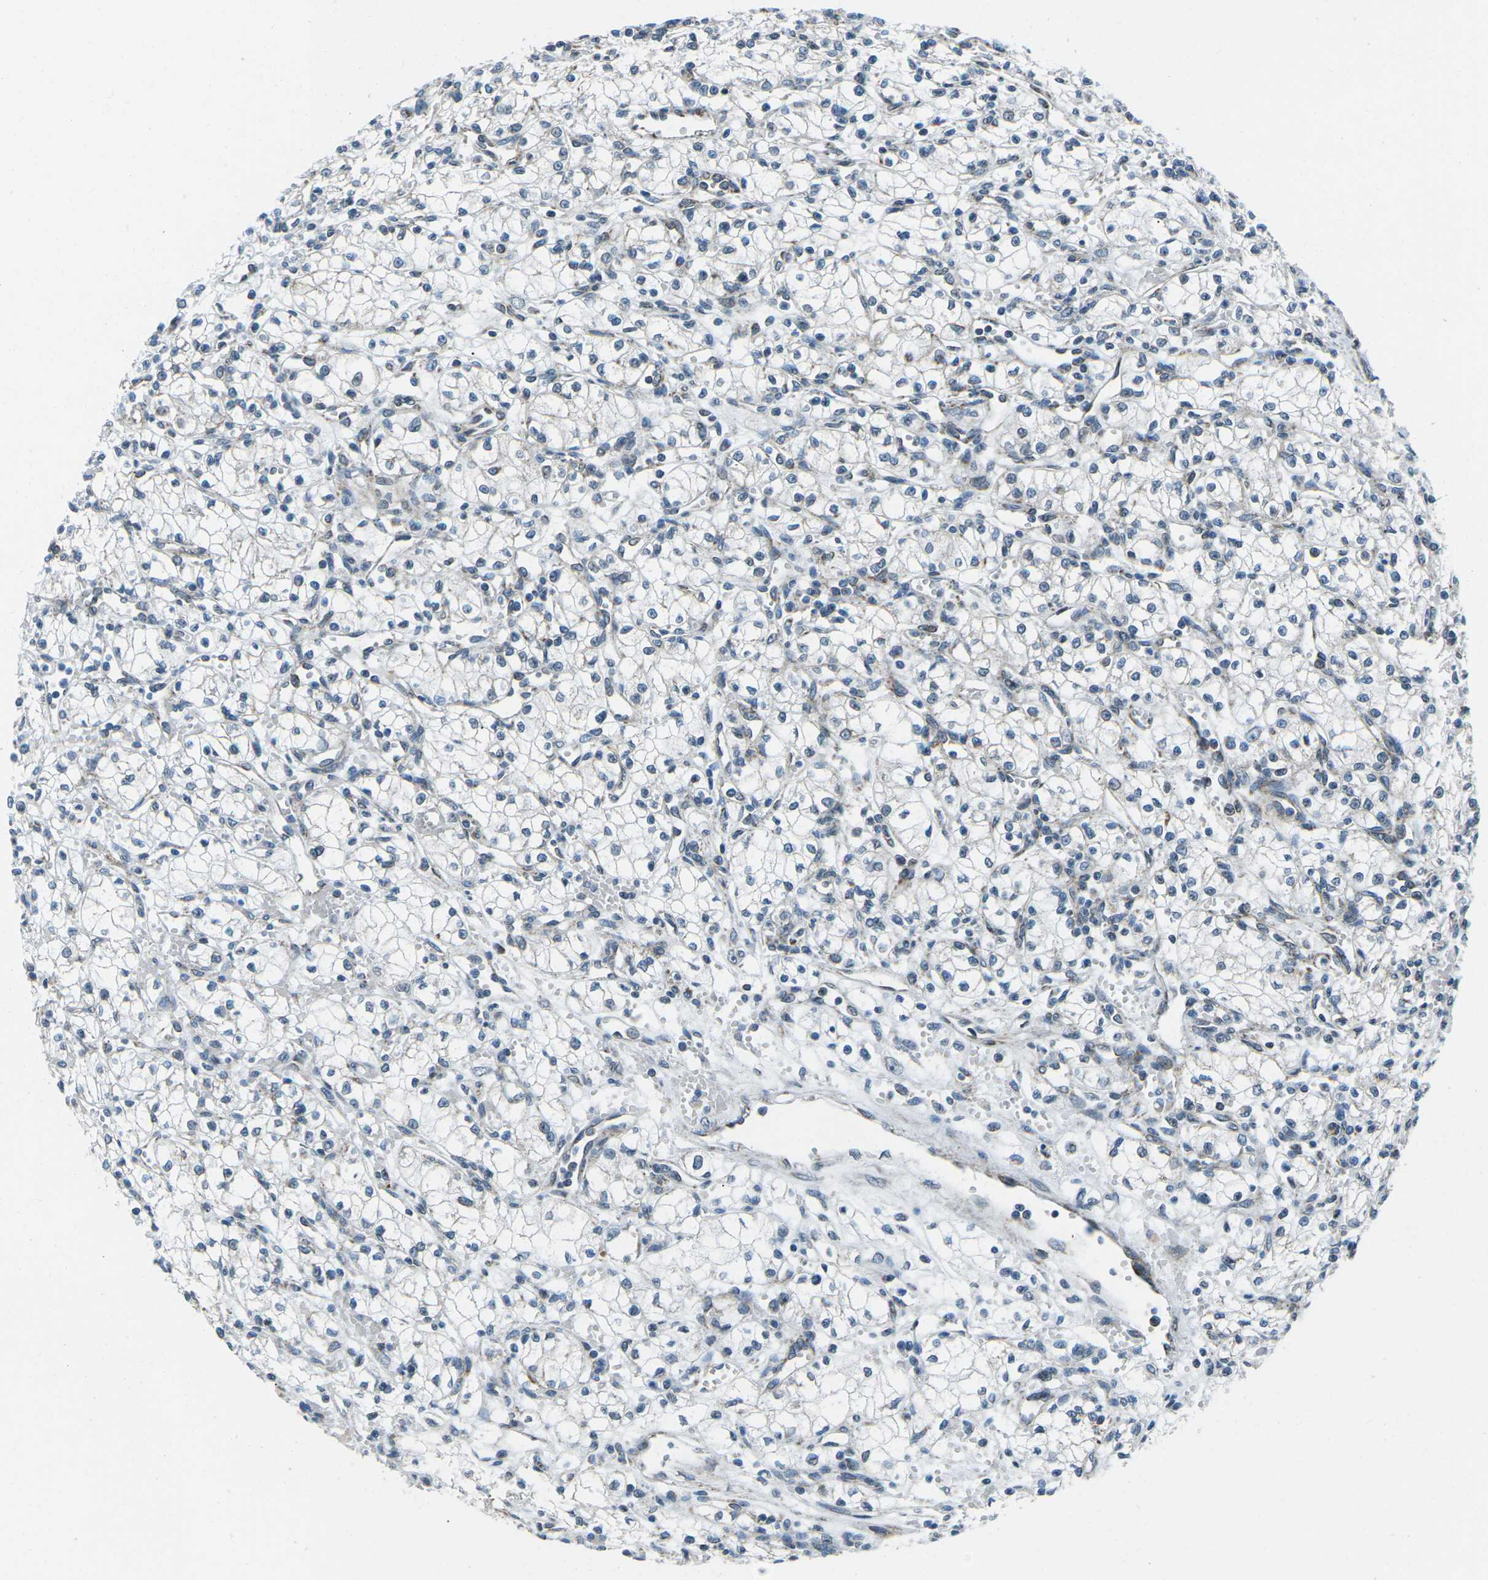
{"staining": {"intensity": "negative", "quantity": "none", "location": "none"}, "tissue": "renal cancer", "cell_type": "Tumor cells", "image_type": "cancer", "snomed": [{"axis": "morphology", "description": "Normal tissue, NOS"}, {"axis": "morphology", "description": "Adenocarcinoma, NOS"}, {"axis": "topography", "description": "Kidney"}], "caption": "Adenocarcinoma (renal) was stained to show a protein in brown. There is no significant expression in tumor cells.", "gene": "RFESD", "patient": {"sex": "male", "age": 59}}